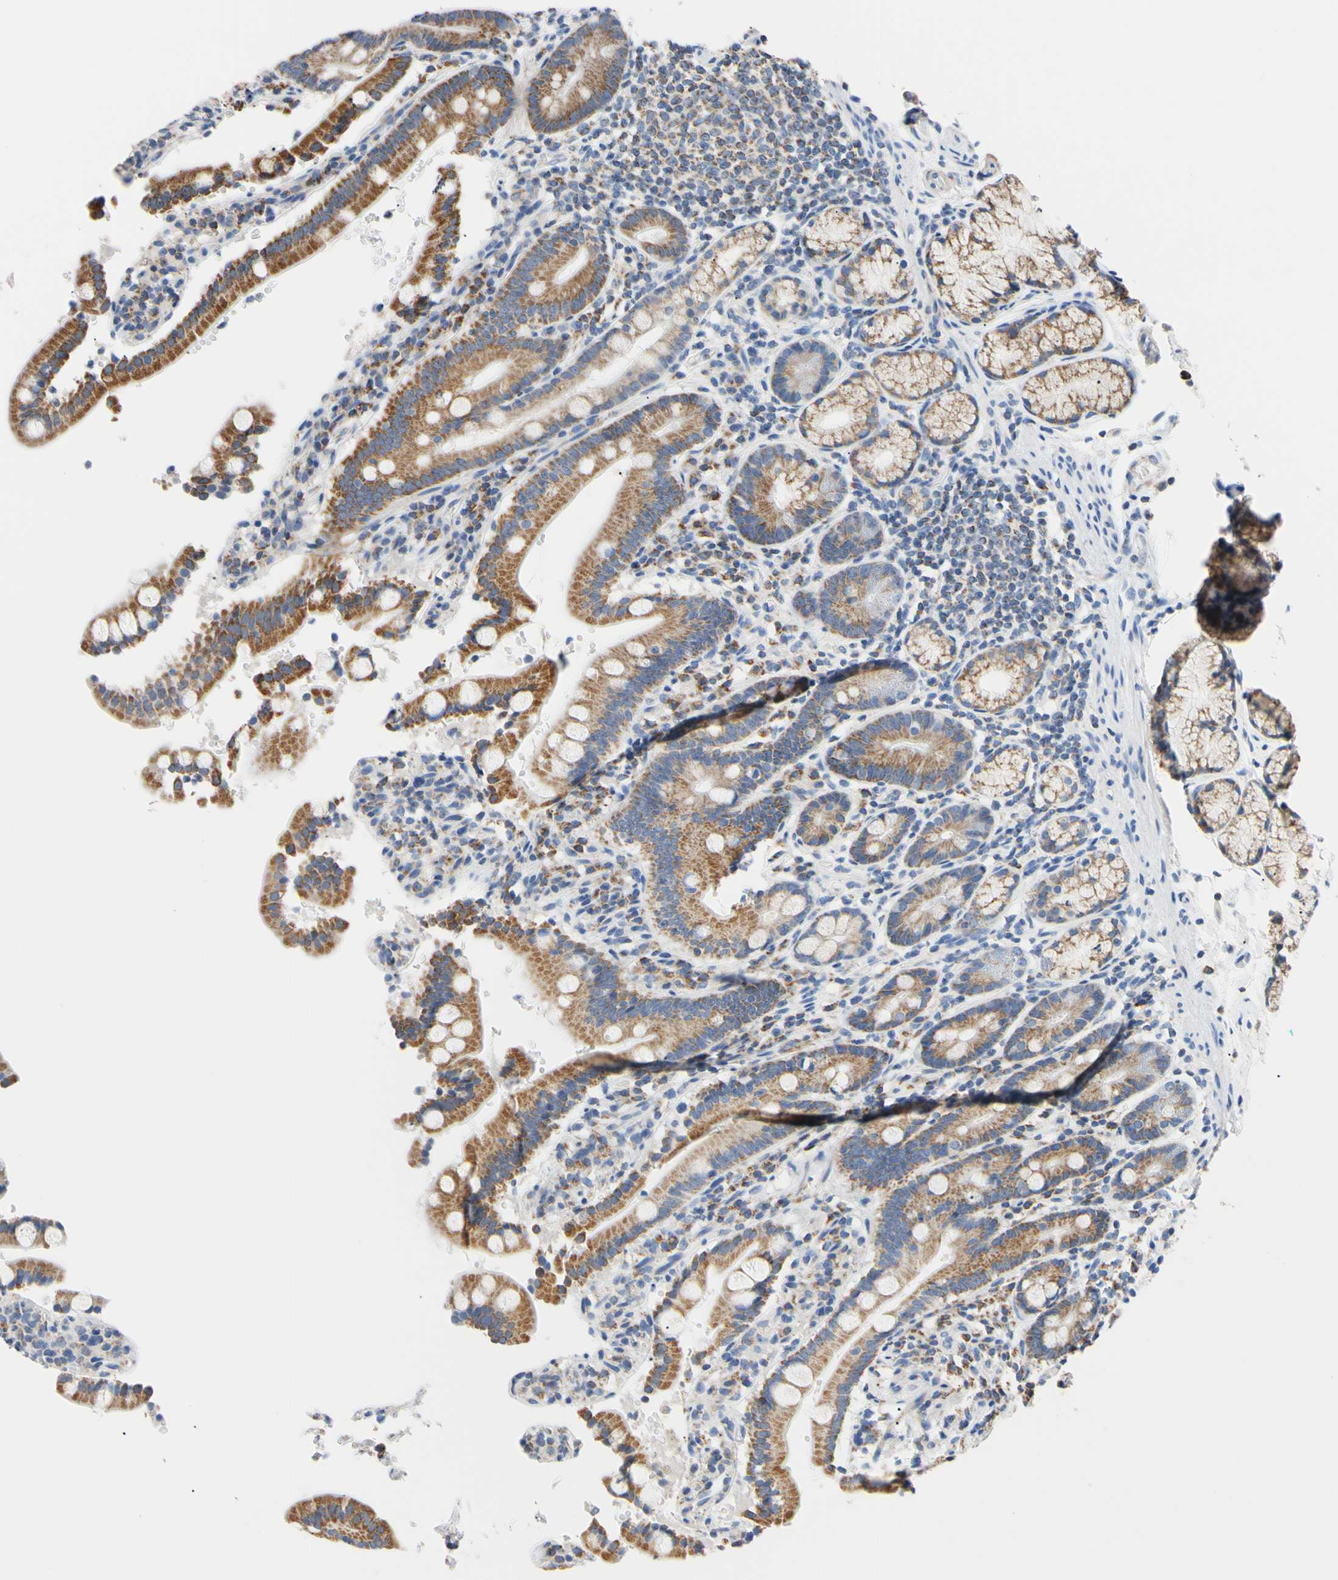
{"staining": {"intensity": "moderate", "quantity": ">75%", "location": "cytoplasmic/membranous"}, "tissue": "duodenum", "cell_type": "Glandular cells", "image_type": "normal", "snomed": [{"axis": "morphology", "description": "Normal tissue, NOS"}, {"axis": "topography", "description": "Small intestine, NOS"}], "caption": "Duodenum stained for a protein reveals moderate cytoplasmic/membranous positivity in glandular cells. (Brightfield microscopy of DAB IHC at high magnification).", "gene": "CLPP", "patient": {"sex": "female", "age": 71}}